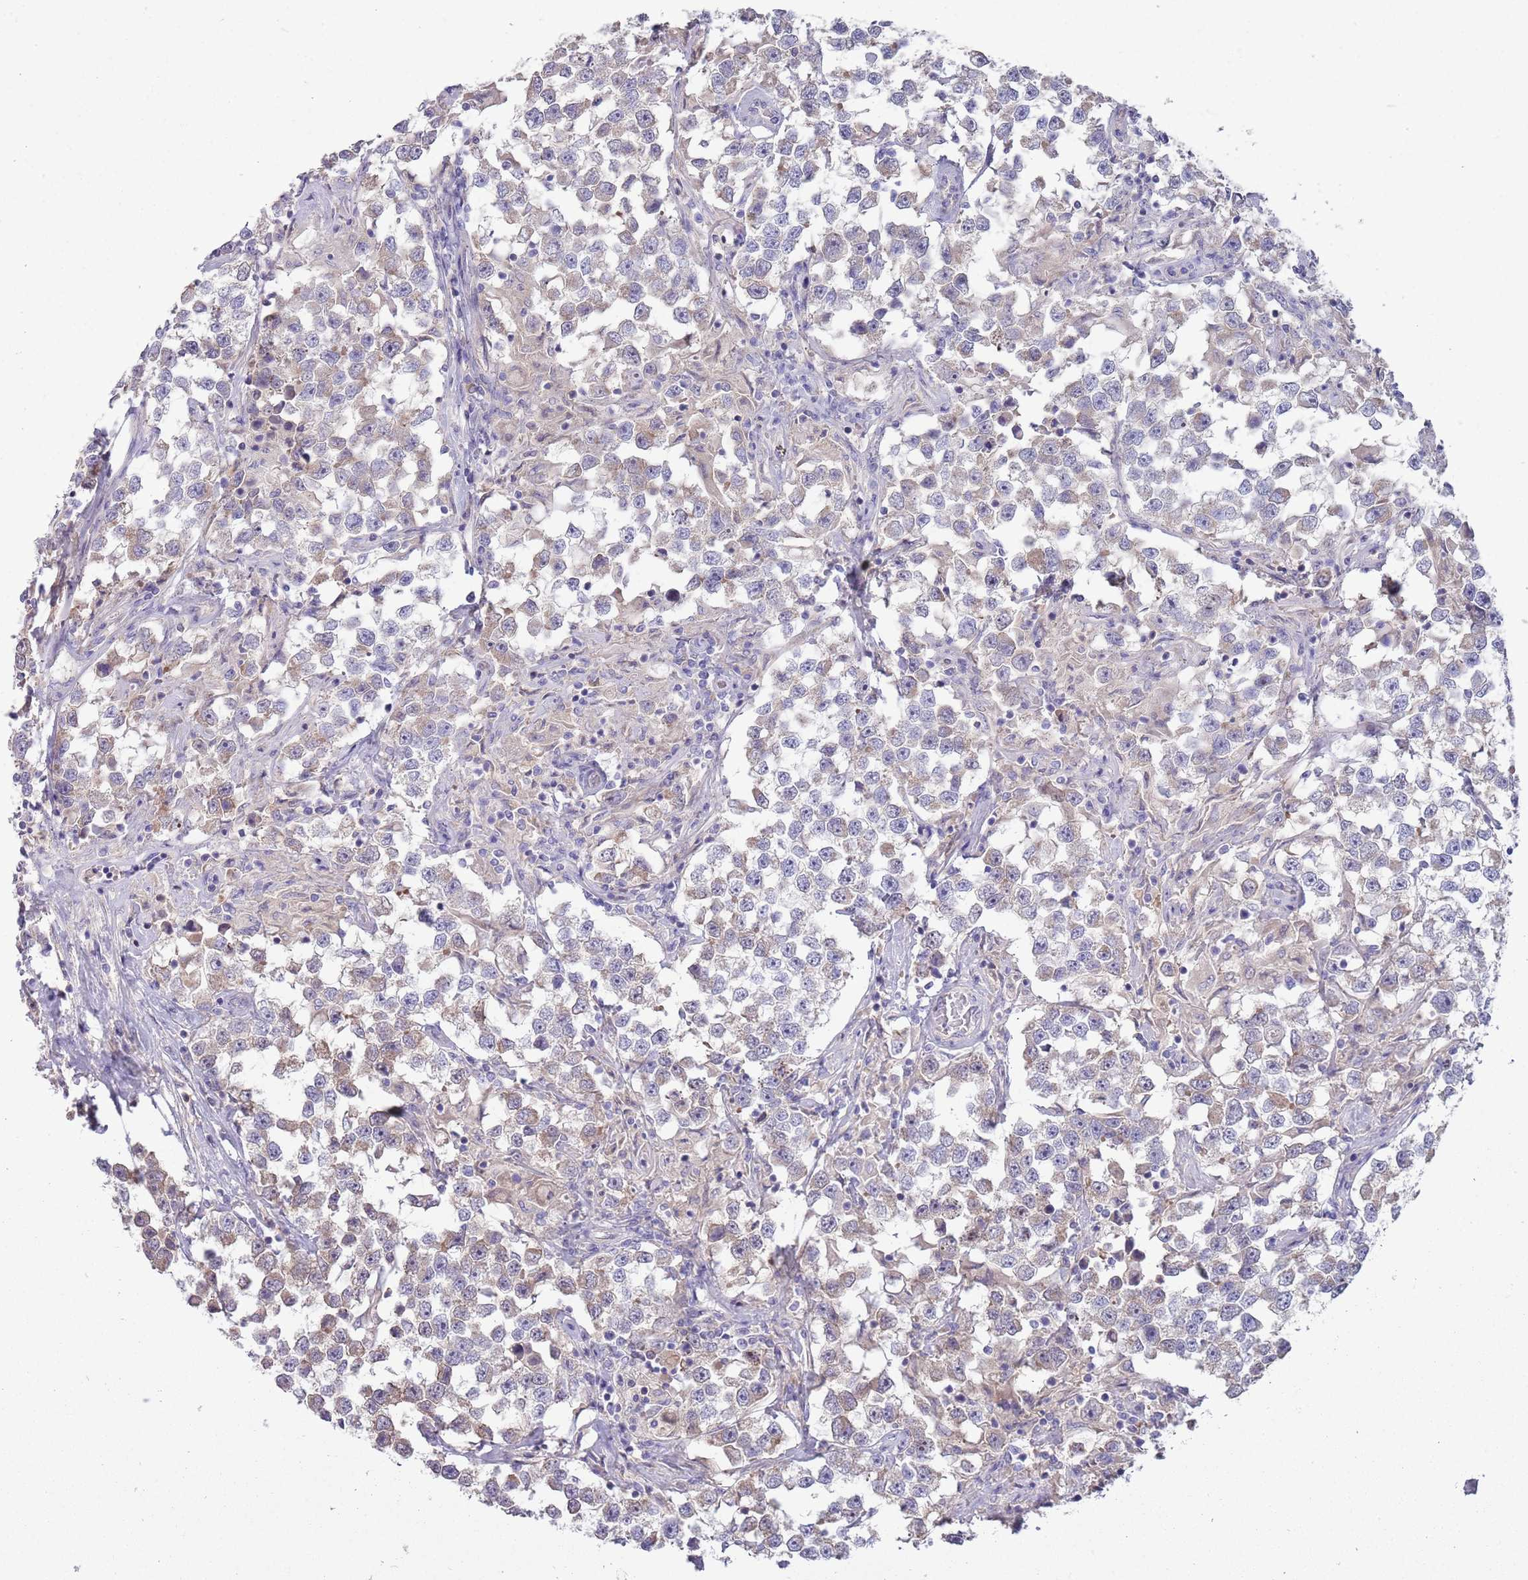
{"staining": {"intensity": "negative", "quantity": "none", "location": "none"}, "tissue": "testis cancer", "cell_type": "Tumor cells", "image_type": "cancer", "snomed": [{"axis": "morphology", "description": "Seminoma, NOS"}, {"axis": "topography", "description": "Testis"}], "caption": "Tumor cells show no significant protein positivity in testis cancer.", "gene": "CABYR", "patient": {"sex": "male", "age": 46}}